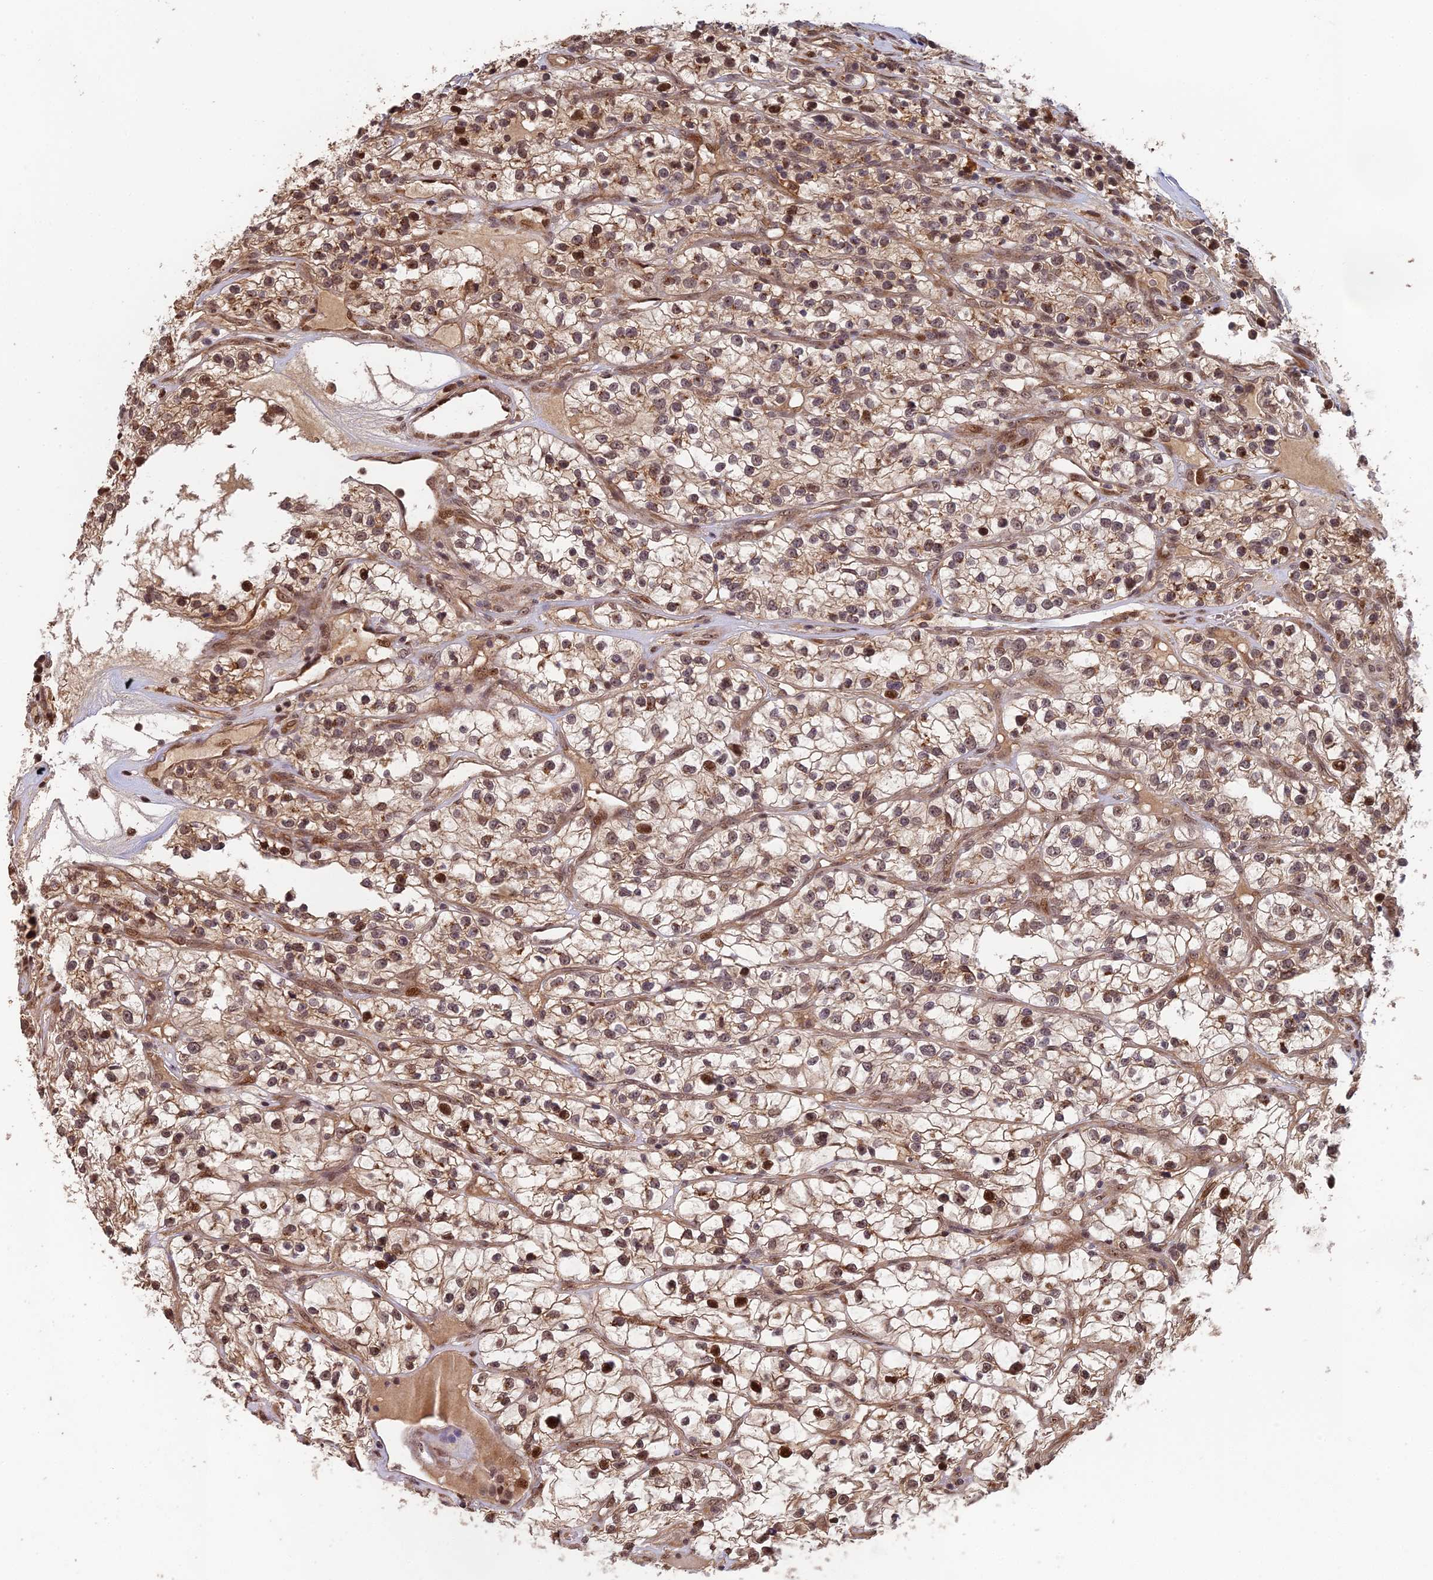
{"staining": {"intensity": "moderate", "quantity": ">75%", "location": "cytoplasmic/membranous,nuclear"}, "tissue": "renal cancer", "cell_type": "Tumor cells", "image_type": "cancer", "snomed": [{"axis": "morphology", "description": "Adenocarcinoma, NOS"}, {"axis": "topography", "description": "Kidney"}], "caption": "DAB (3,3'-diaminobenzidine) immunohistochemical staining of renal adenocarcinoma demonstrates moderate cytoplasmic/membranous and nuclear protein expression in about >75% of tumor cells. (DAB IHC, brown staining for protein, blue staining for nuclei).", "gene": "OSBPL1A", "patient": {"sex": "female", "age": 57}}